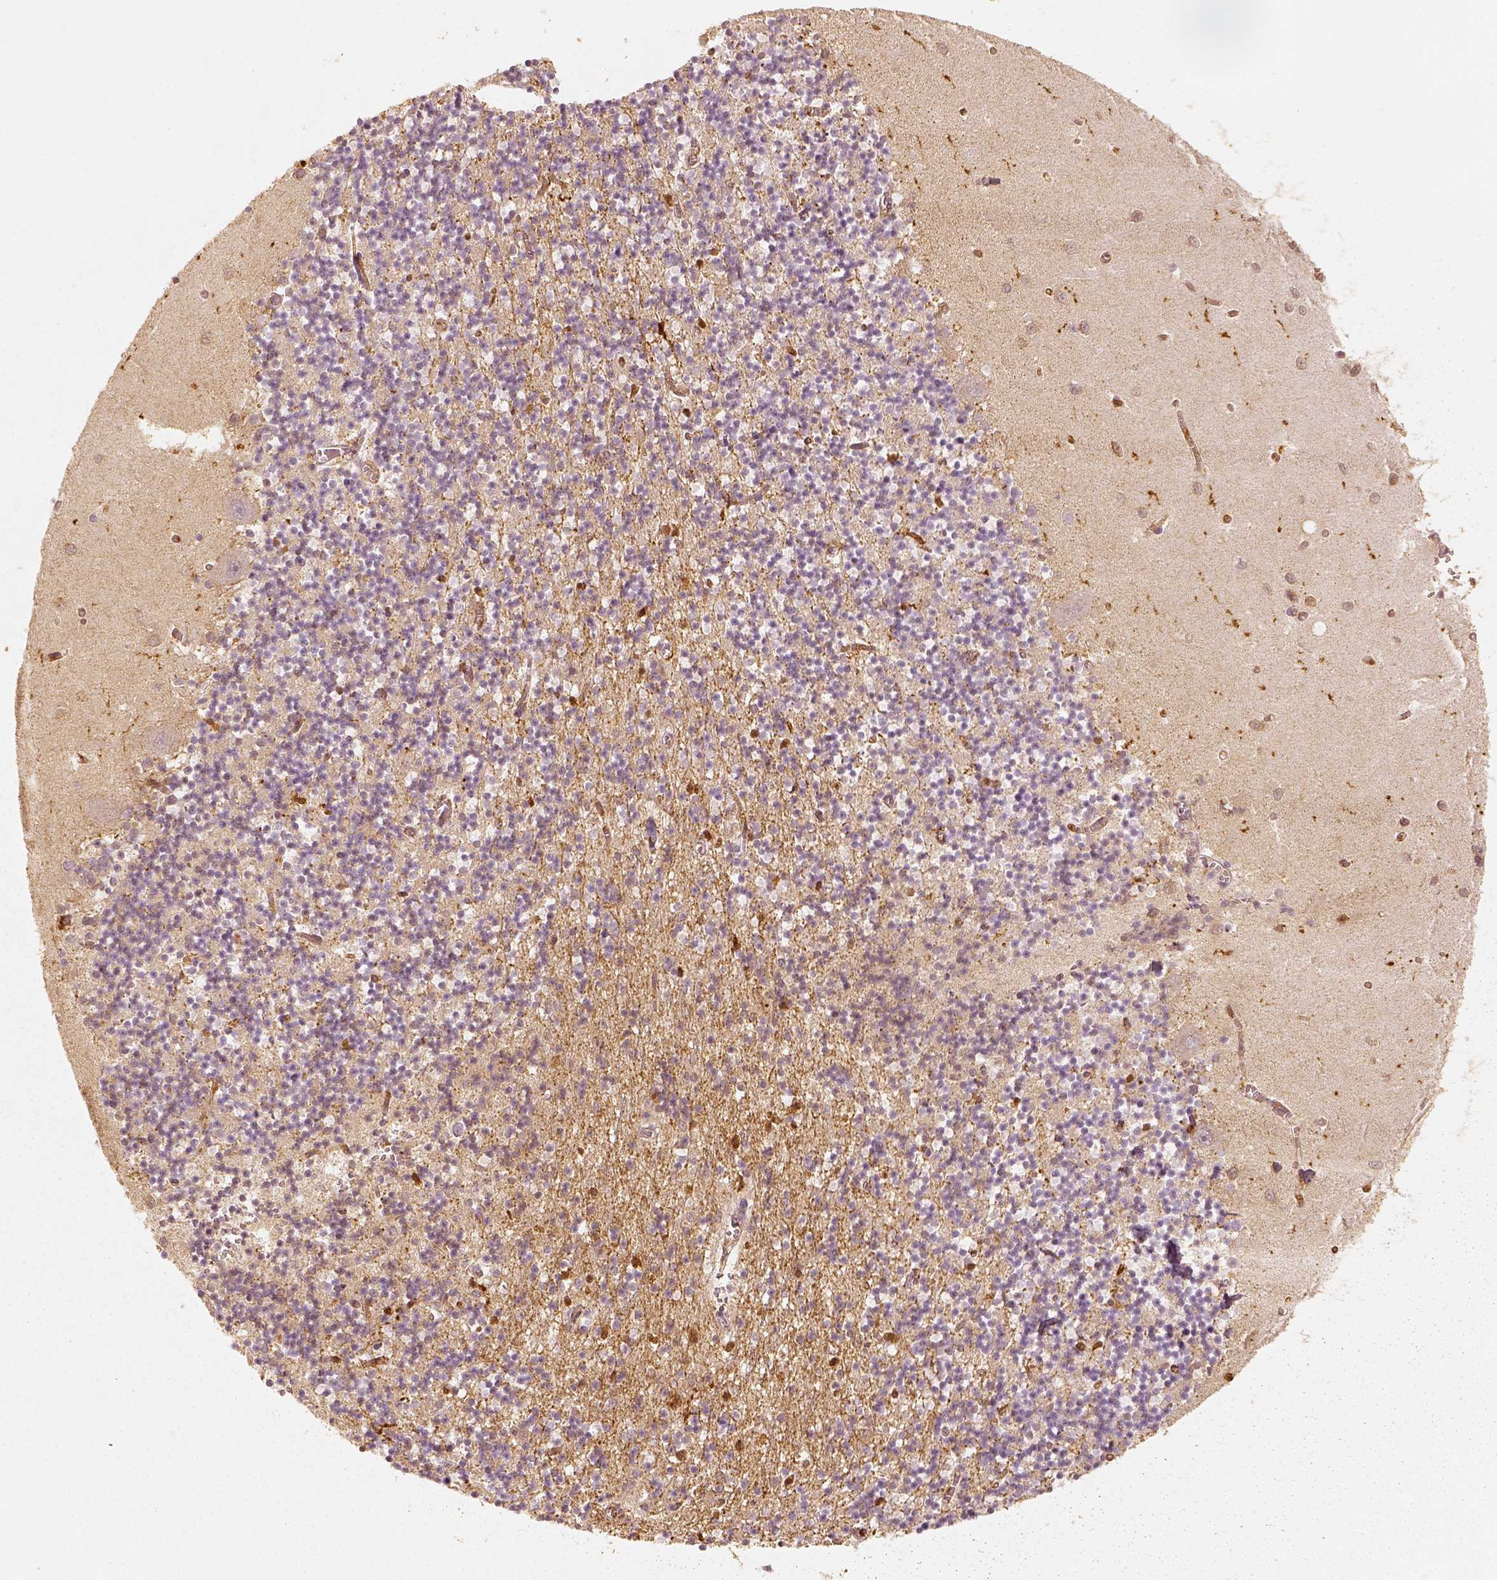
{"staining": {"intensity": "strong", "quantity": "<25%", "location": "cytoplasmic/membranous,nuclear"}, "tissue": "cerebellum", "cell_type": "Cells in granular layer", "image_type": "normal", "snomed": [{"axis": "morphology", "description": "Normal tissue, NOS"}, {"axis": "topography", "description": "Cerebellum"}], "caption": "IHC micrograph of normal human cerebellum stained for a protein (brown), which demonstrates medium levels of strong cytoplasmic/membranous,nuclear staining in about <25% of cells in granular layer.", "gene": "FSCN1", "patient": {"sex": "female", "age": 64}}